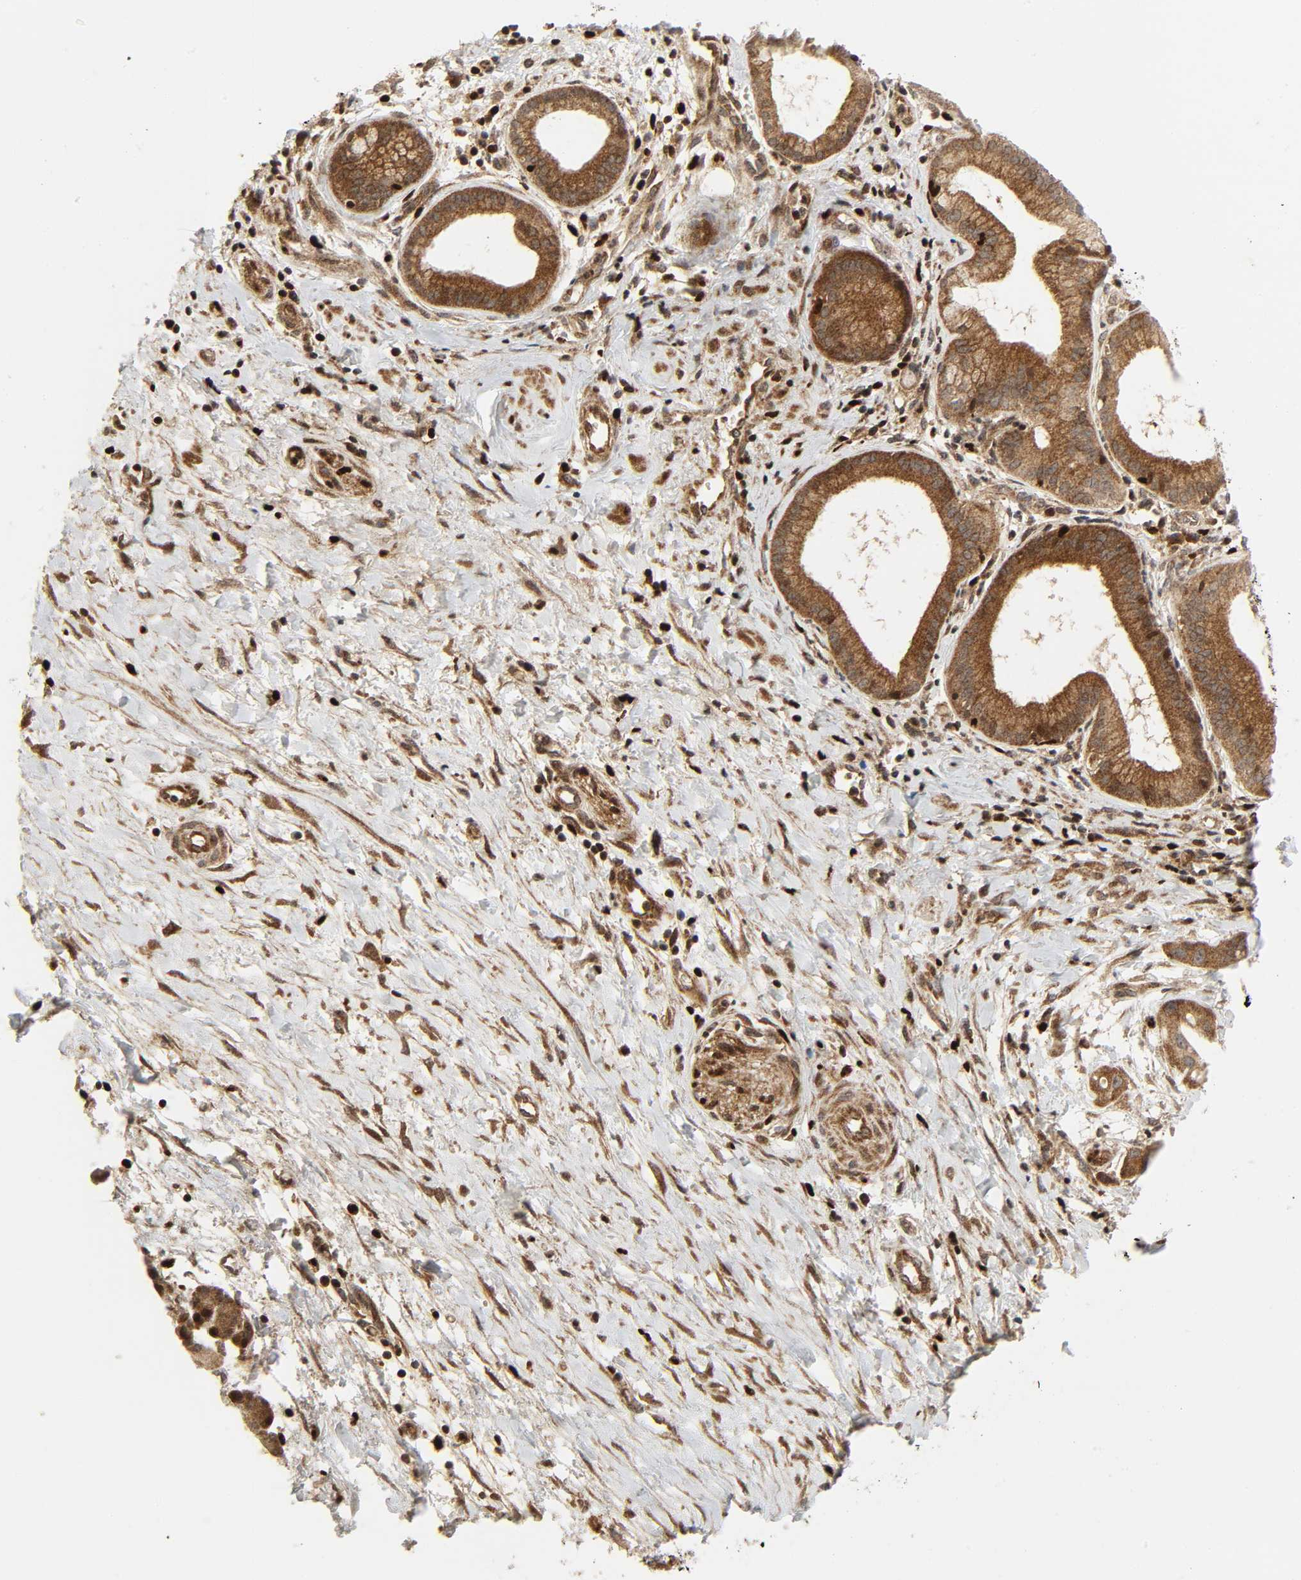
{"staining": {"intensity": "strong", "quantity": ">75%", "location": "cytoplasmic/membranous"}, "tissue": "pancreatic cancer", "cell_type": "Tumor cells", "image_type": "cancer", "snomed": [{"axis": "morphology", "description": "Adenocarcinoma, NOS"}, {"axis": "topography", "description": "Pancreas"}], "caption": "A high amount of strong cytoplasmic/membranous expression is identified in about >75% of tumor cells in pancreatic cancer (adenocarcinoma) tissue. Nuclei are stained in blue.", "gene": "CHUK", "patient": {"sex": "female", "age": 60}}